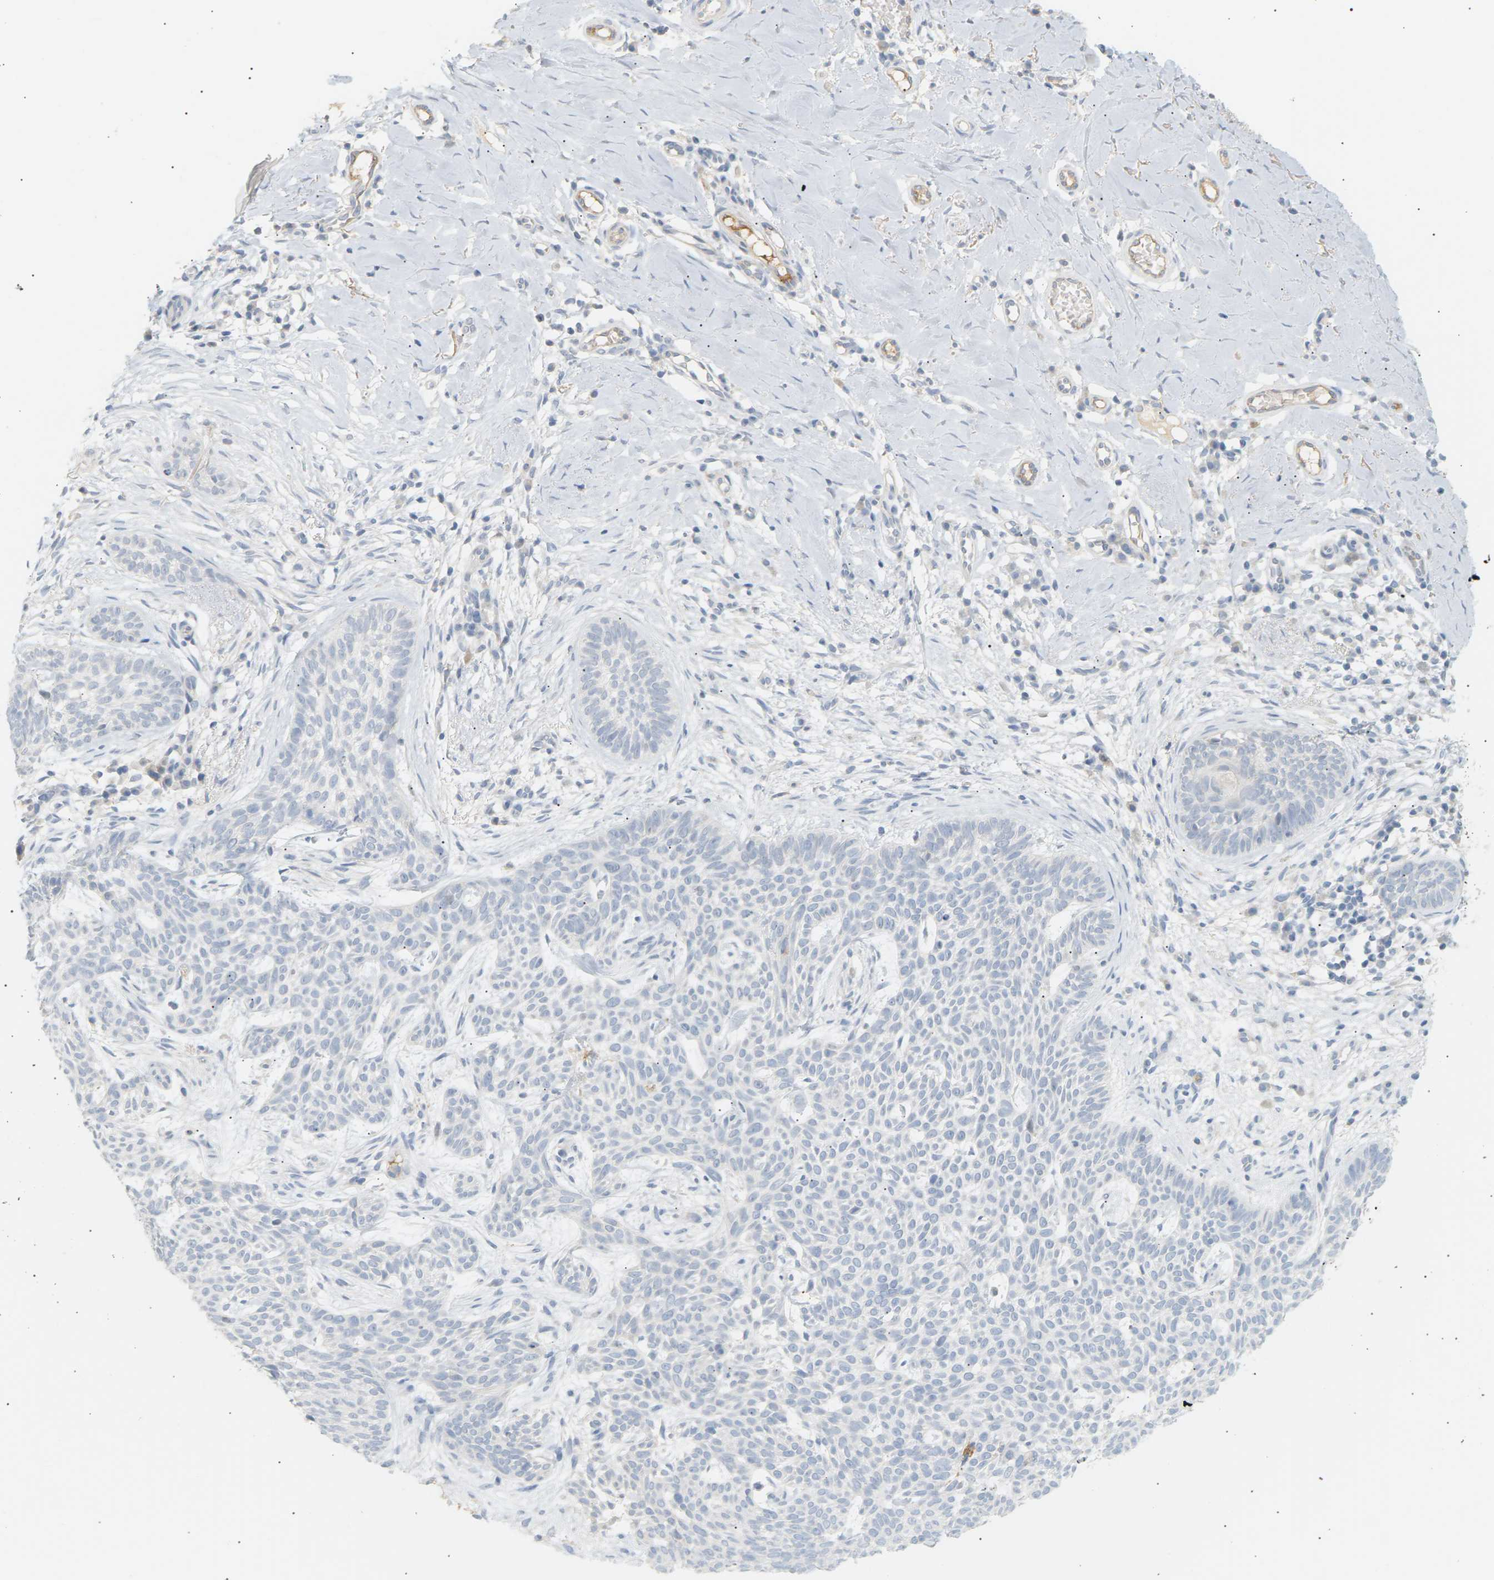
{"staining": {"intensity": "negative", "quantity": "none", "location": "none"}, "tissue": "skin cancer", "cell_type": "Tumor cells", "image_type": "cancer", "snomed": [{"axis": "morphology", "description": "Basal cell carcinoma"}, {"axis": "topography", "description": "Skin"}], "caption": "The photomicrograph reveals no staining of tumor cells in basal cell carcinoma (skin). (Stains: DAB (3,3'-diaminobenzidine) immunohistochemistry (IHC) with hematoxylin counter stain, Microscopy: brightfield microscopy at high magnification).", "gene": "CLU", "patient": {"sex": "female", "age": 59}}